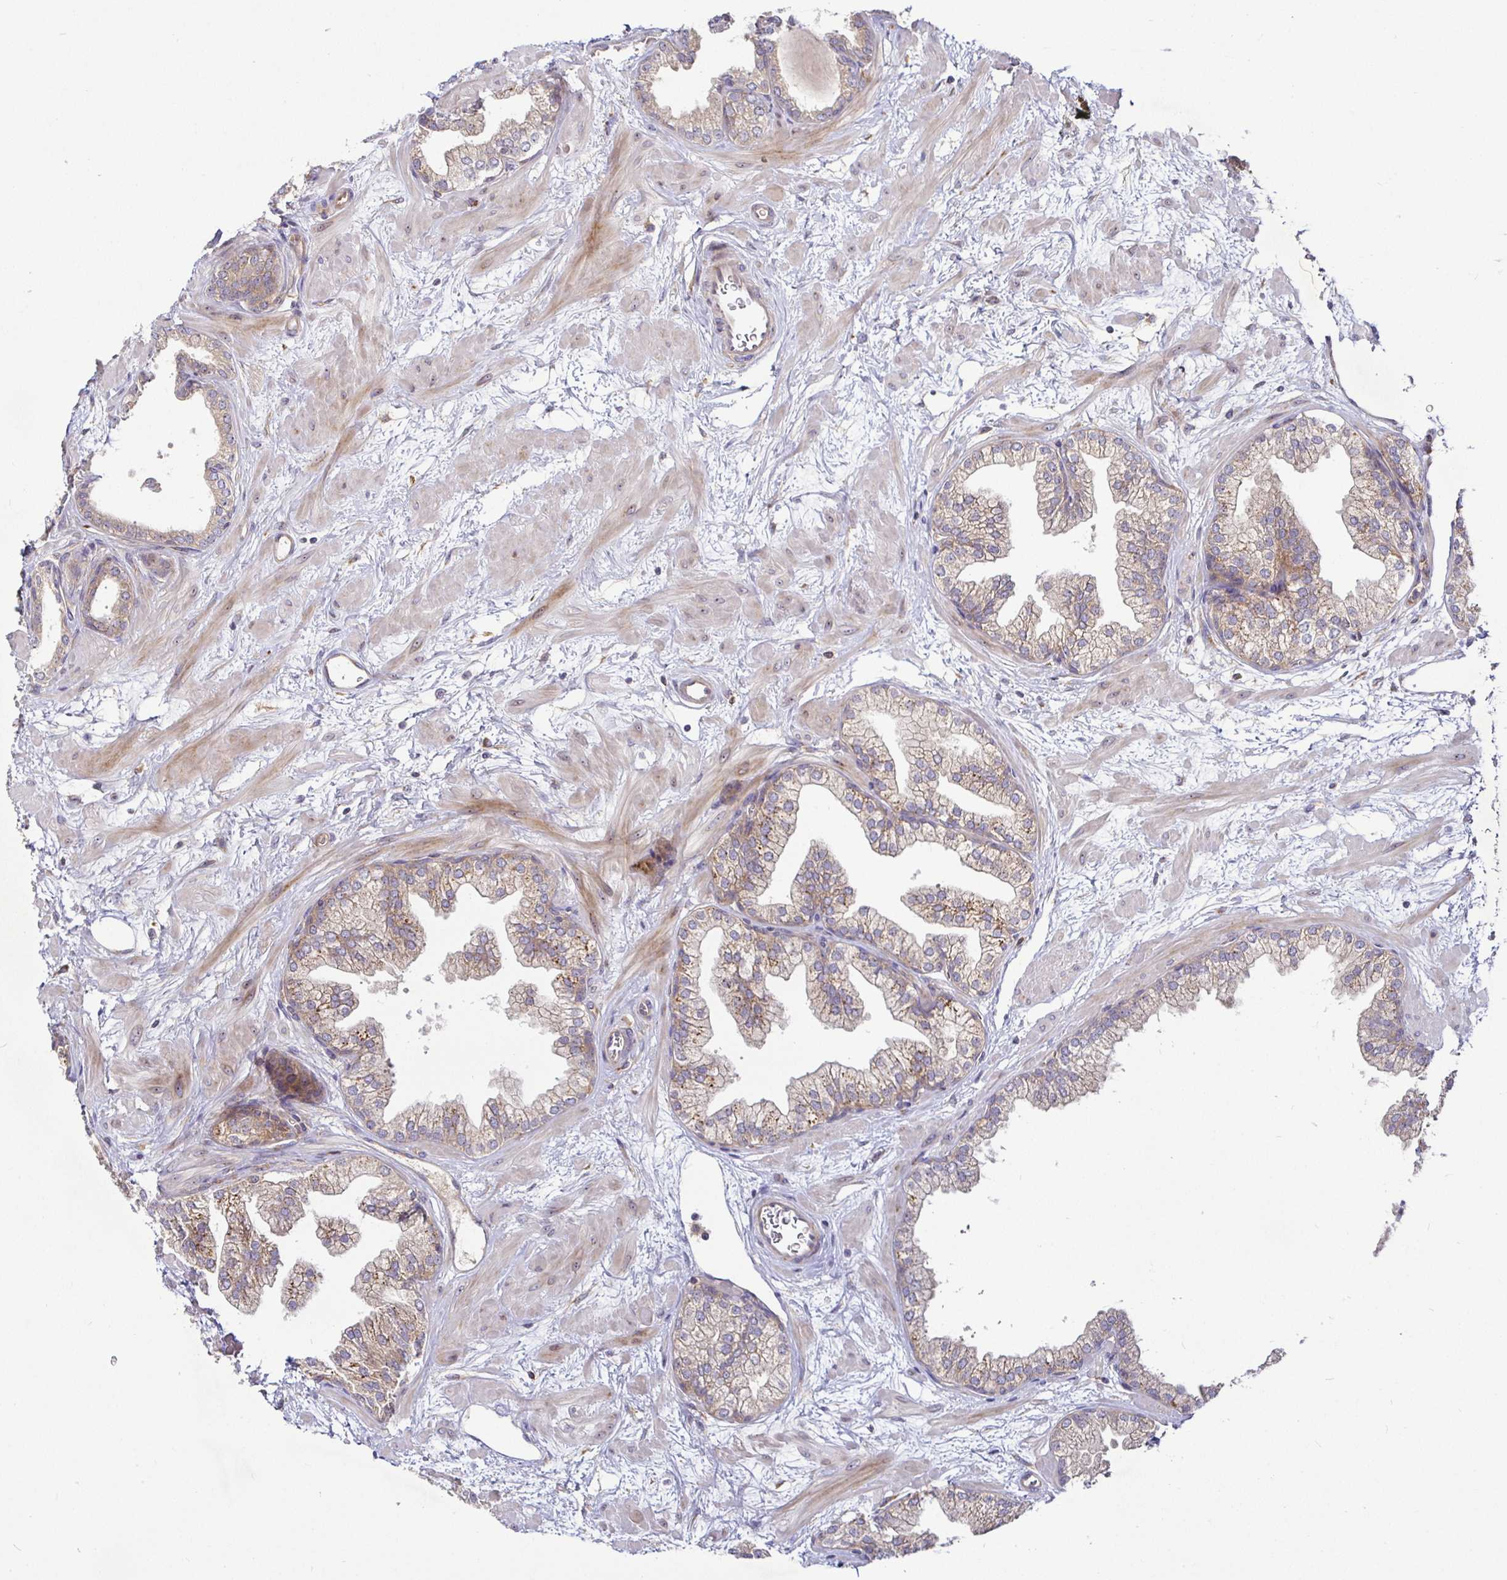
{"staining": {"intensity": "weak", "quantity": "25%-75%", "location": "cytoplasmic/membranous"}, "tissue": "prostate", "cell_type": "Glandular cells", "image_type": "normal", "snomed": [{"axis": "morphology", "description": "Normal tissue, NOS"}, {"axis": "topography", "description": "Prostate"}], "caption": "Immunohistochemistry (IHC) of normal prostate exhibits low levels of weak cytoplasmic/membranous staining in approximately 25%-75% of glandular cells.", "gene": "SNX8", "patient": {"sex": "male", "age": 37}}